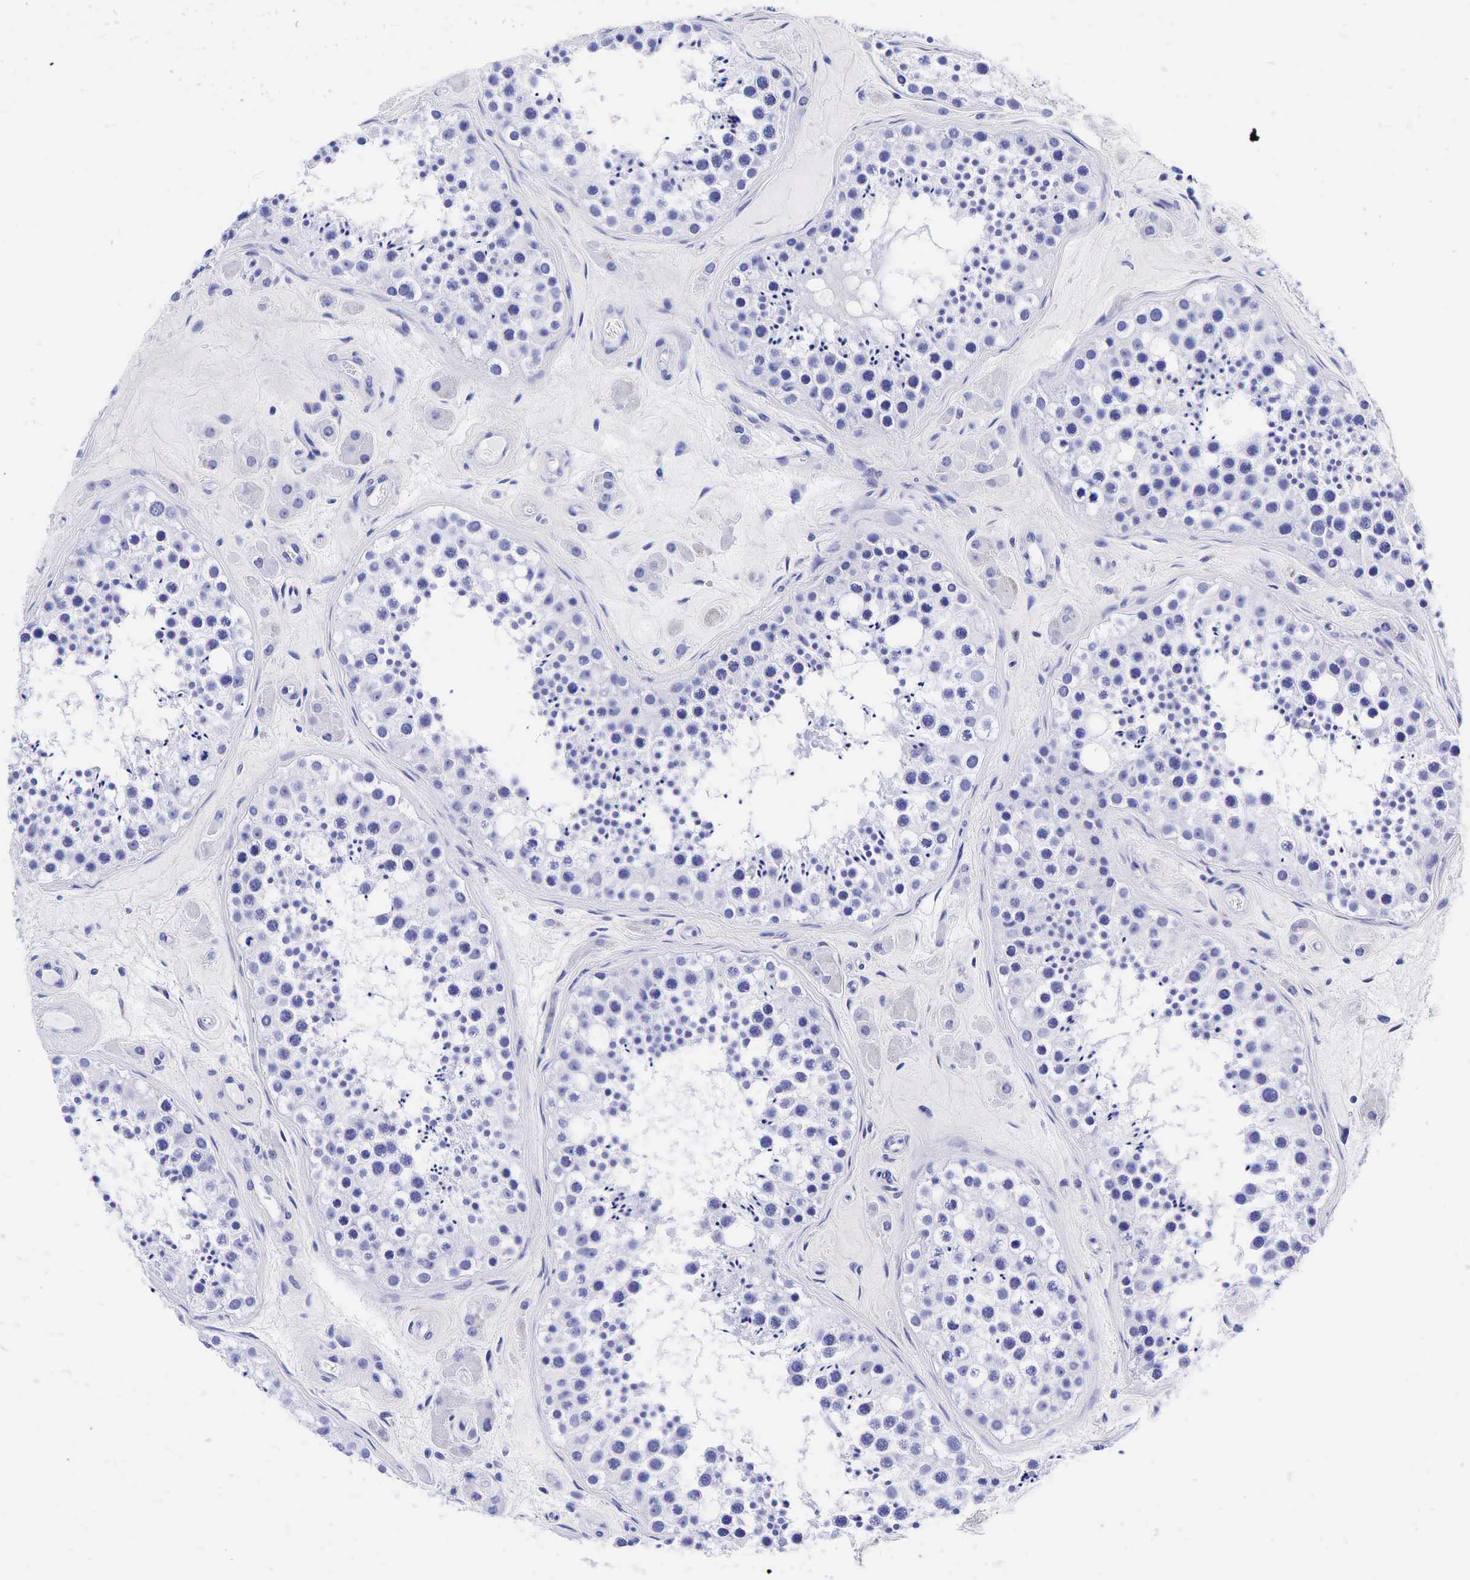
{"staining": {"intensity": "negative", "quantity": "none", "location": "none"}, "tissue": "testis", "cell_type": "Cells in seminiferous ducts", "image_type": "normal", "snomed": [{"axis": "morphology", "description": "Normal tissue, NOS"}, {"axis": "topography", "description": "Testis"}], "caption": "IHC of unremarkable human testis displays no staining in cells in seminiferous ducts.", "gene": "GCG", "patient": {"sex": "male", "age": 38}}